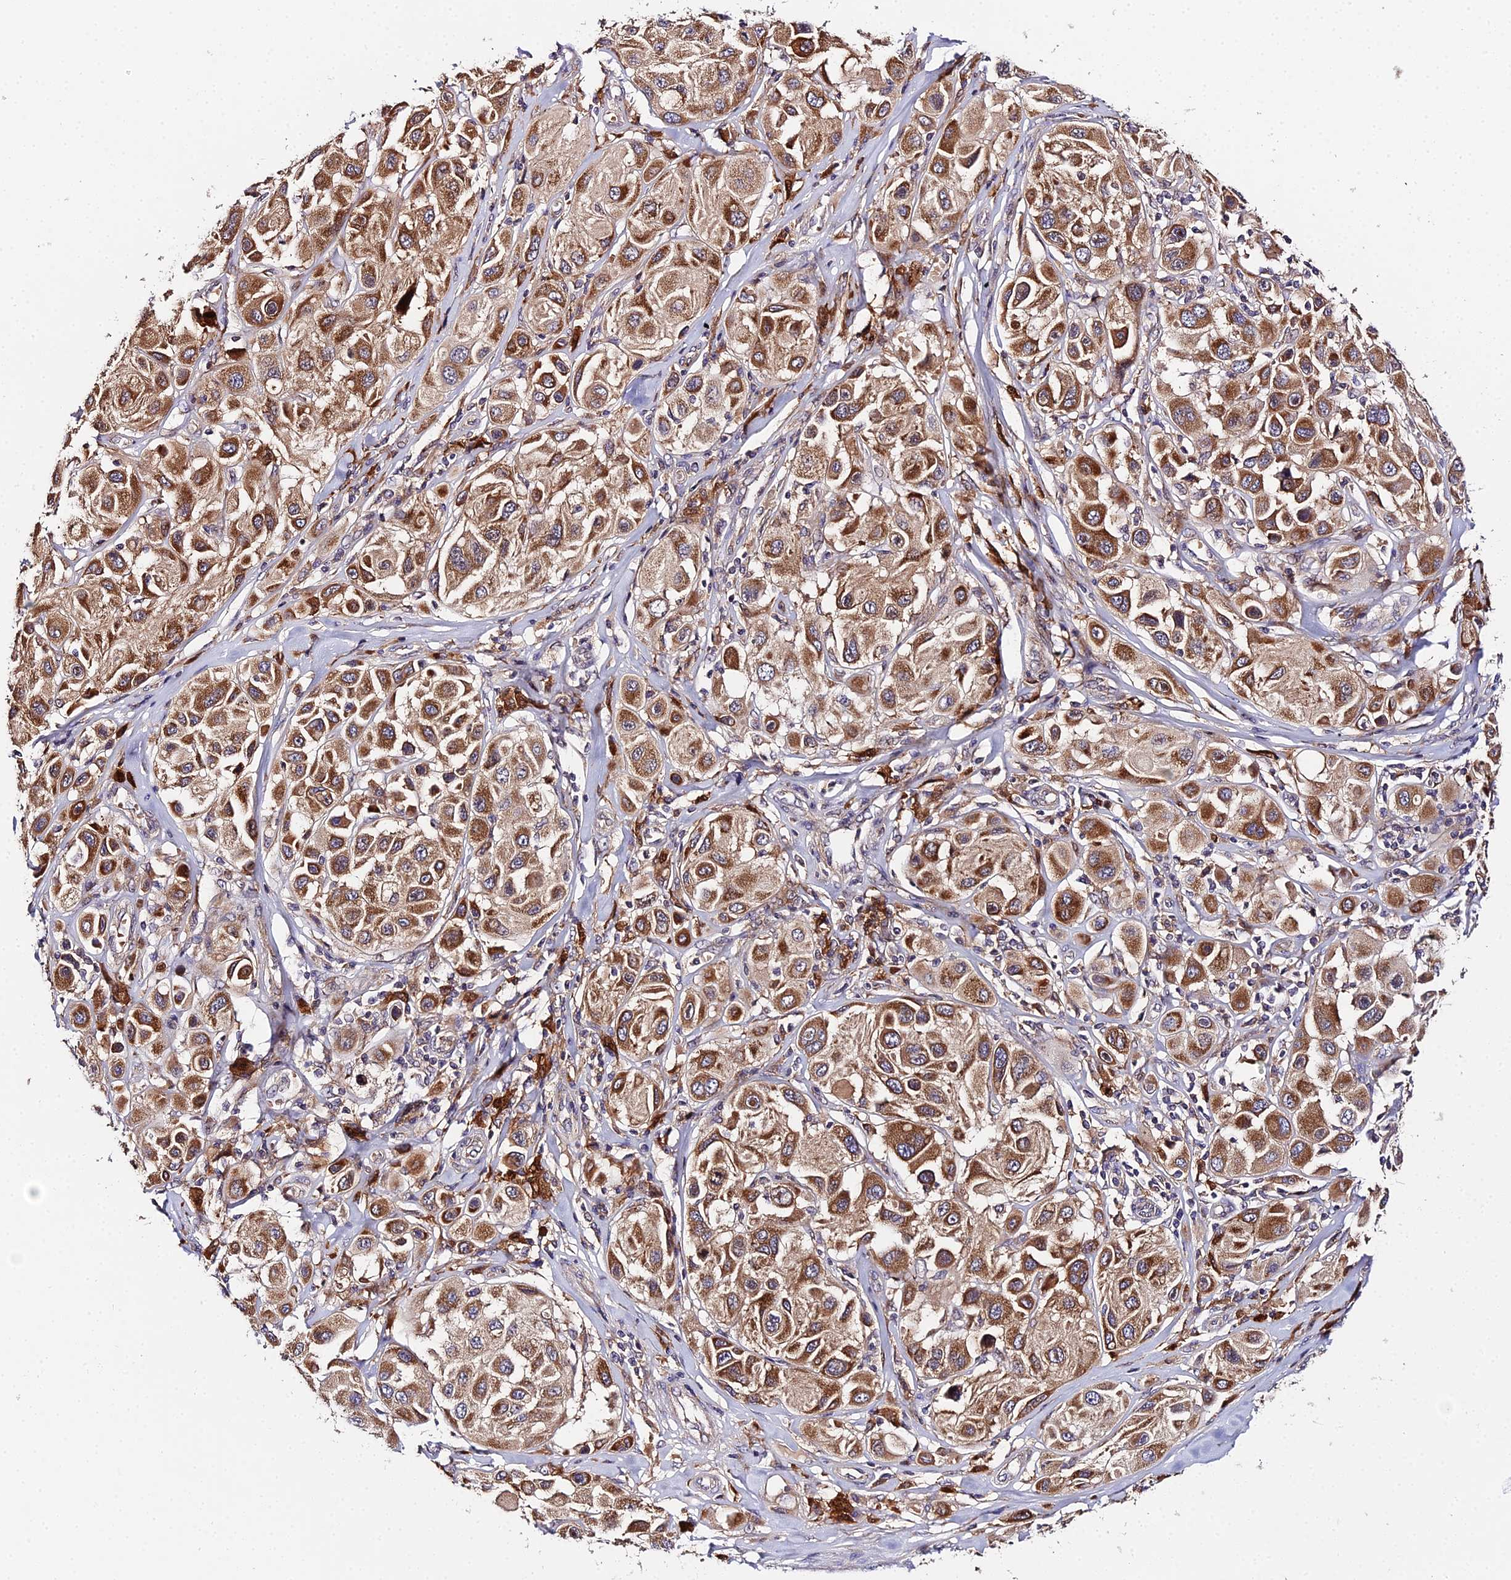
{"staining": {"intensity": "moderate", "quantity": ">75%", "location": "cytoplasmic/membranous"}, "tissue": "melanoma", "cell_type": "Tumor cells", "image_type": "cancer", "snomed": [{"axis": "morphology", "description": "Malignant melanoma, Metastatic site"}, {"axis": "topography", "description": "Skin"}], "caption": "Brown immunohistochemical staining in human malignant melanoma (metastatic site) shows moderate cytoplasmic/membranous staining in about >75% of tumor cells.", "gene": "ZBED8", "patient": {"sex": "male", "age": 41}}